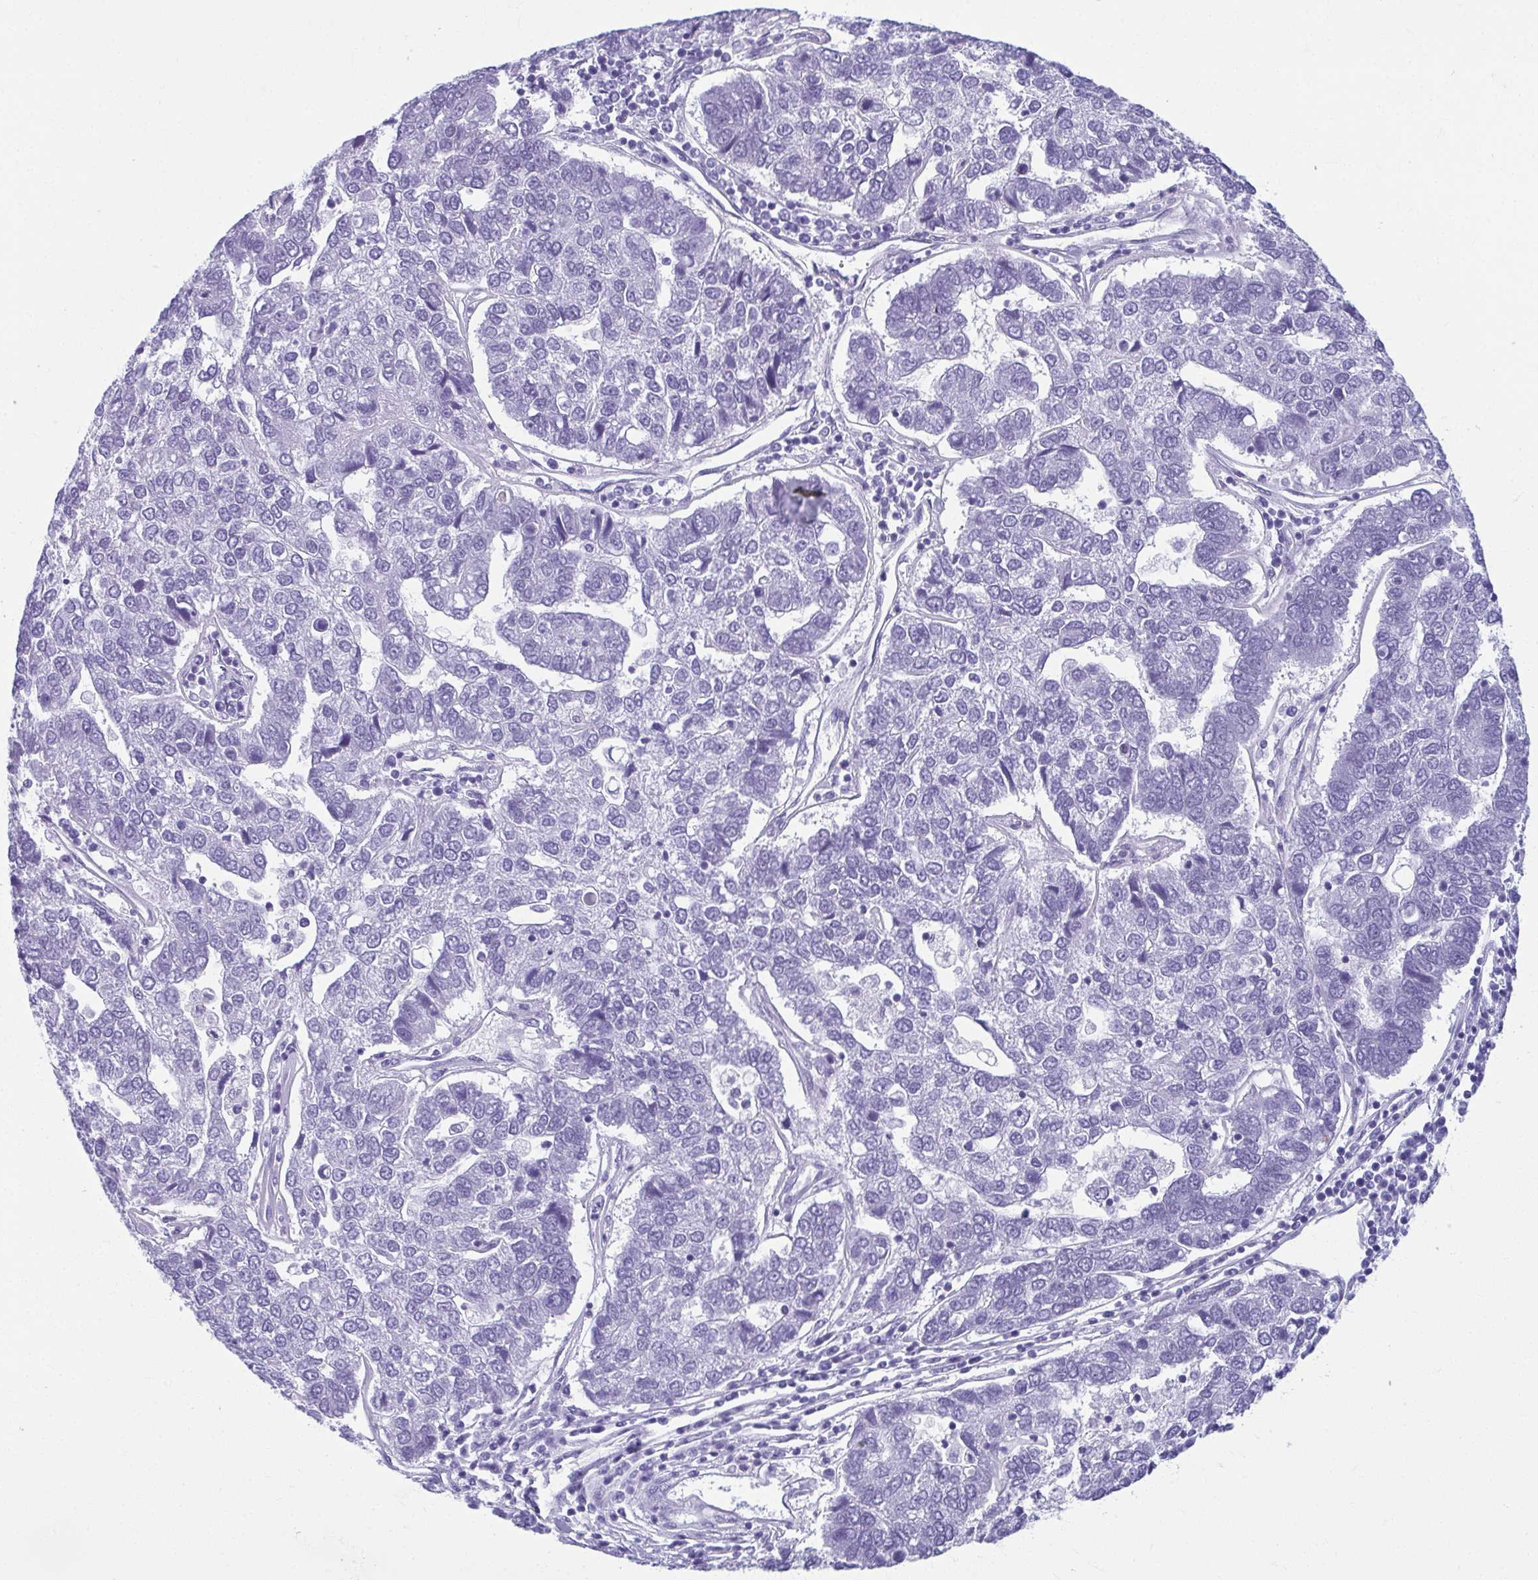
{"staining": {"intensity": "negative", "quantity": "none", "location": "none"}, "tissue": "pancreatic cancer", "cell_type": "Tumor cells", "image_type": "cancer", "snomed": [{"axis": "morphology", "description": "Adenocarcinoma, NOS"}, {"axis": "topography", "description": "Pancreas"}], "caption": "Immunohistochemical staining of human pancreatic cancer (adenocarcinoma) shows no significant expression in tumor cells.", "gene": "TCEAL3", "patient": {"sex": "female", "age": 61}}